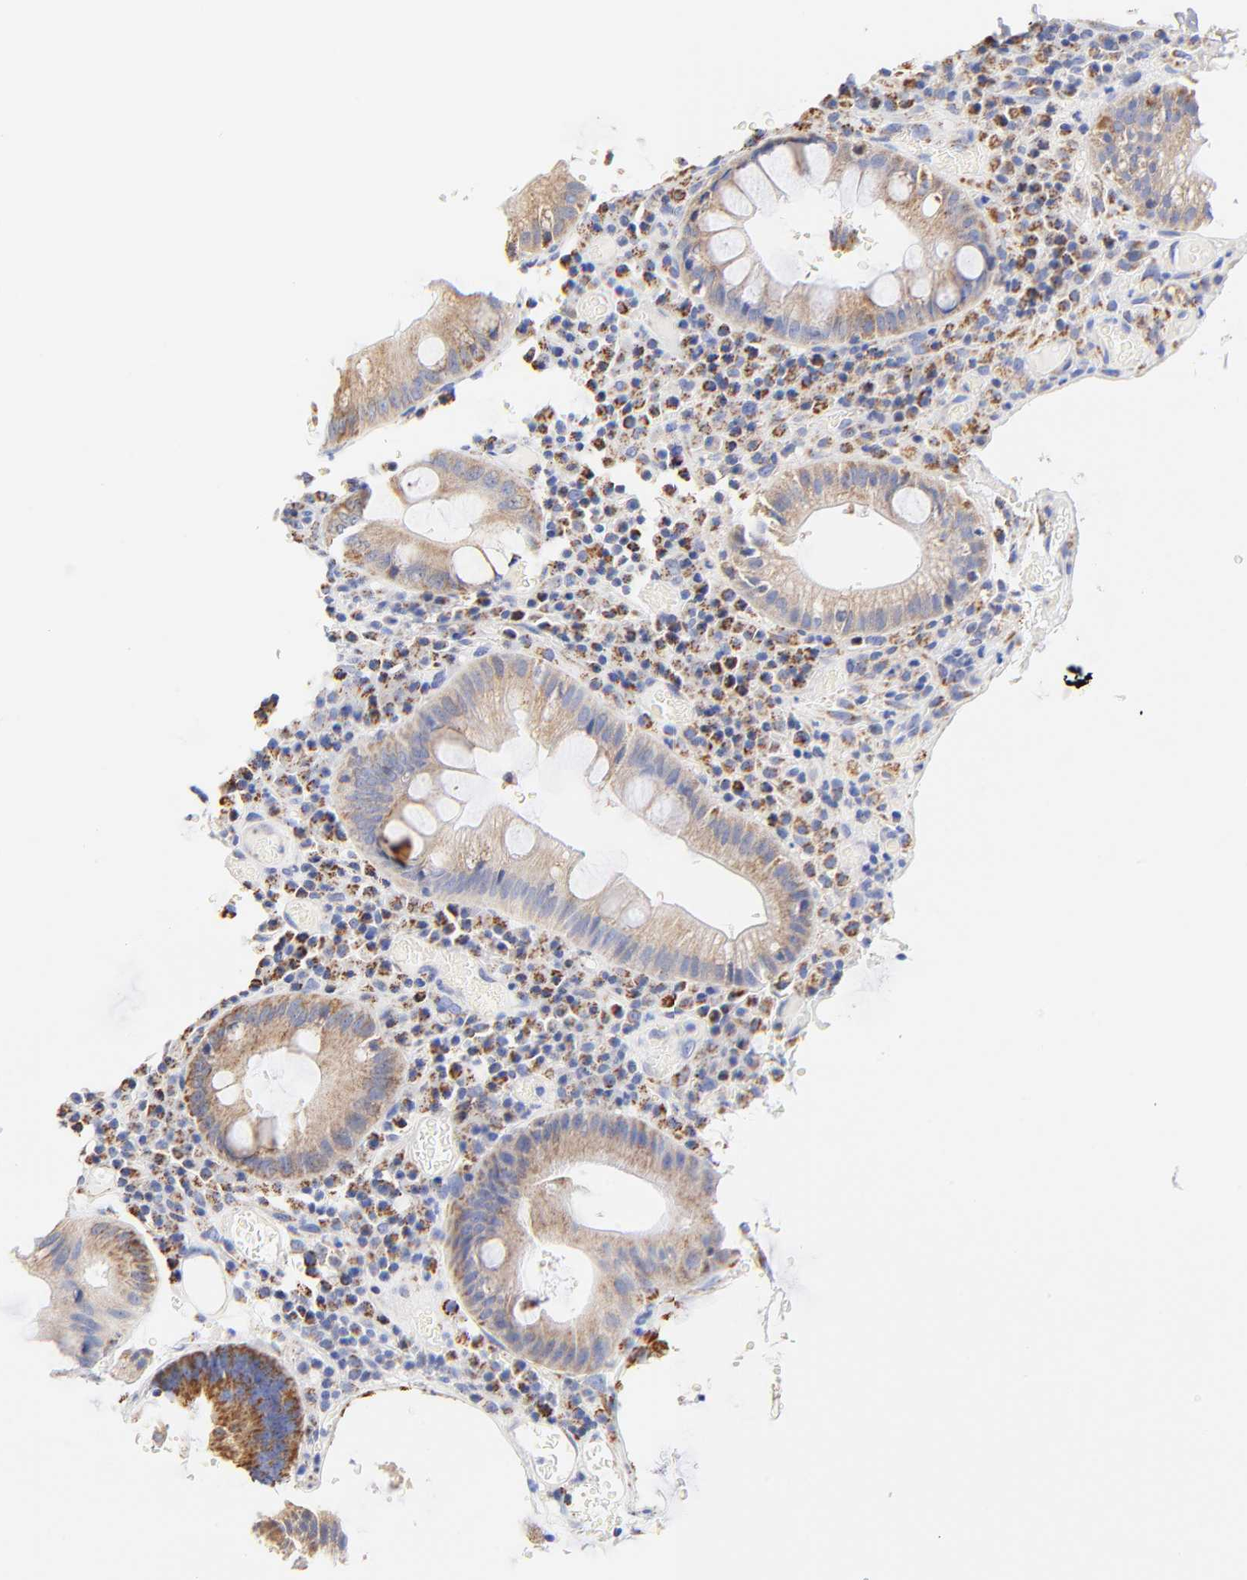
{"staining": {"intensity": "moderate", "quantity": ">75%", "location": "cytoplasmic/membranous"}, "tissue": "colorectal cancer", "cell_type": "Tumor cells", "image_type": "cancer", "snomed": [{"axis": "morphology", "description": "Normal tissue, NOS"}, {"axis": "morphology", "description": "Adenocarcinoma, NOS"}, {"axis": "topography", "description": "Colon"}], "caption": "An immunohistochemistry (IHC) micrograph of tumor tissue is shown. Protein staining in brown labels moderate cytoplasmic/membranous positivity in colorectal cancer (adenocarcinoma) within tumor cells.", "gene": "ATP5F1D", "patient": {"sex": "female", "age": 78}}